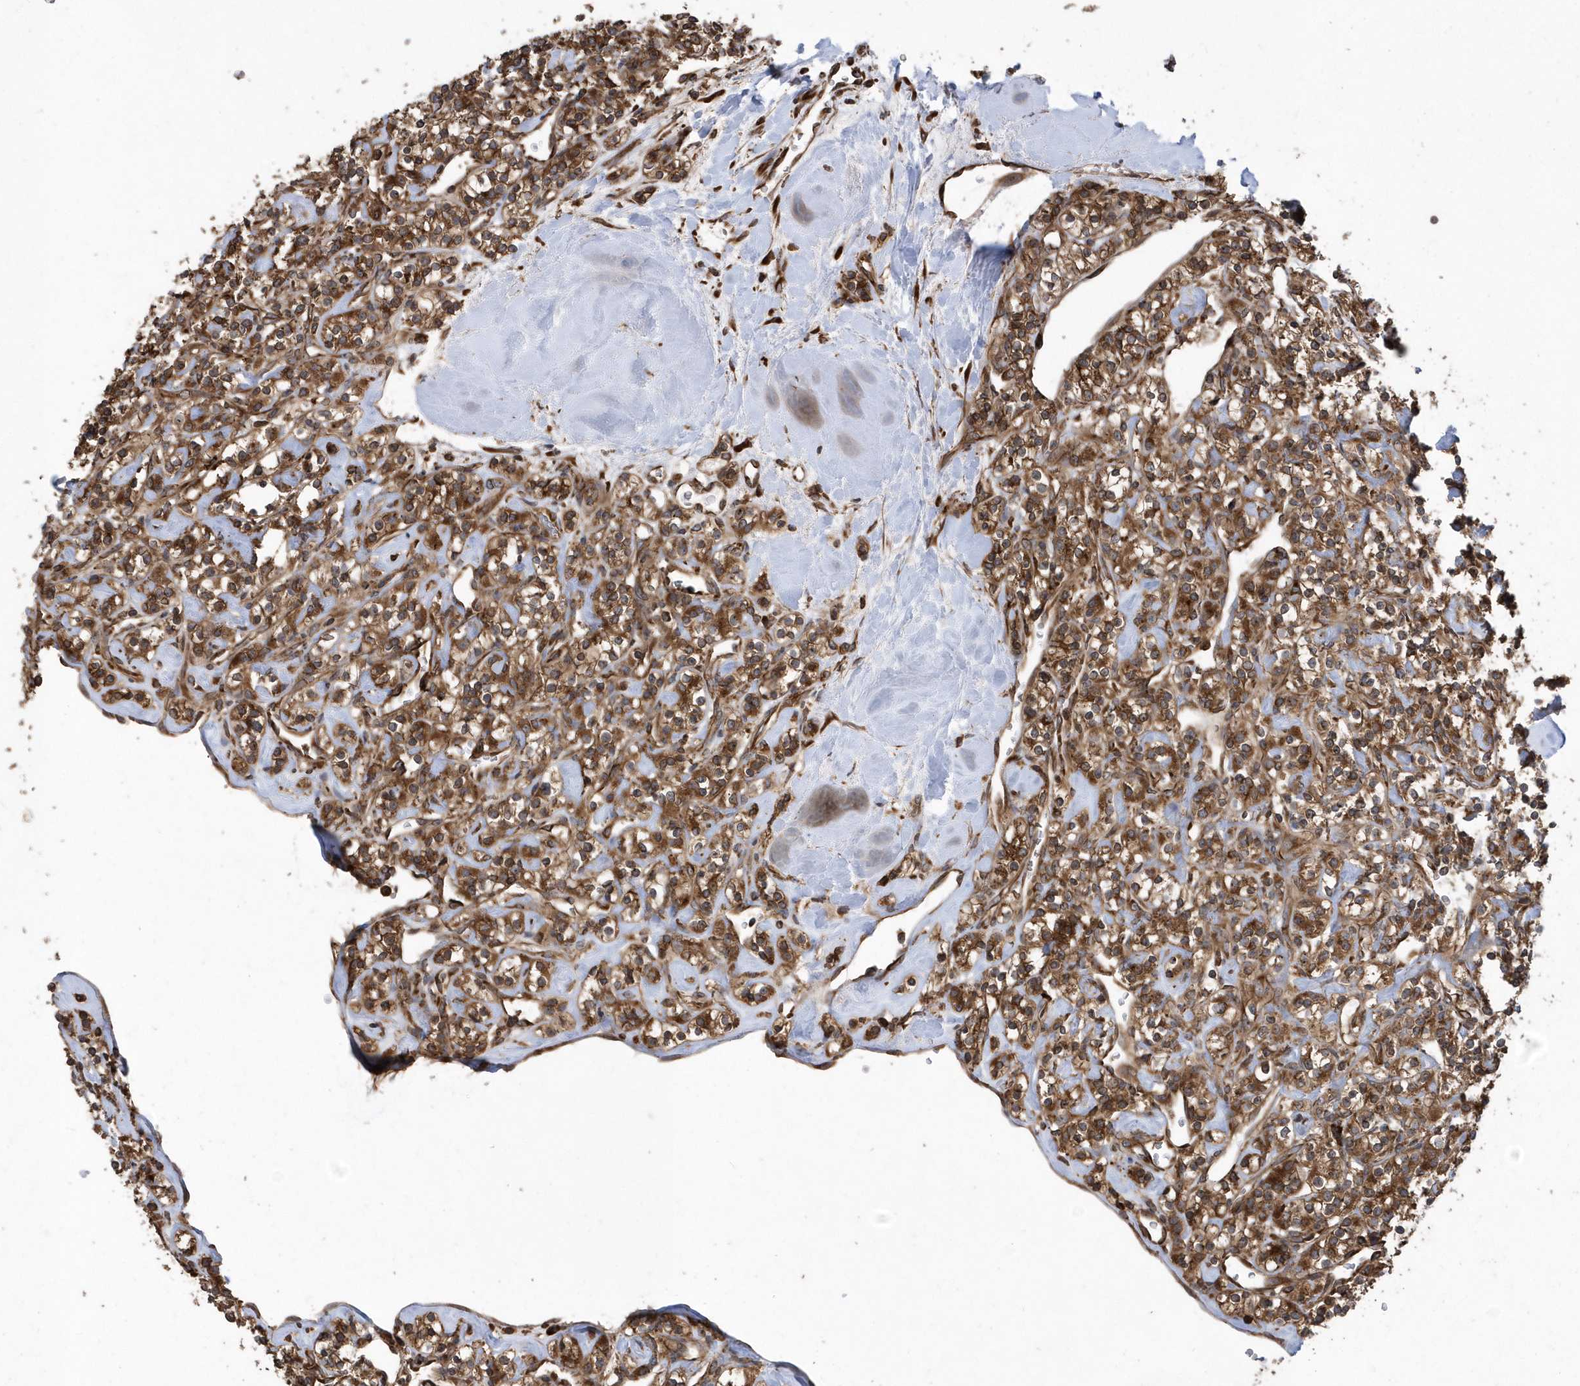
{"staining": {"intensity": "moderate", "quantity": ">75%", "location": "cytoplasmic/membranous"}, "tissue": "renal cancer", "cell_type": "Tumor cells", "image_type": "cancer", "snomed": [{"axis": "morphology", "description": "Adenocarcinoma, NOS"}, {"axis": "topography", "description": "Kidney"}], "caption": "Immunohistochemical staining of adenocarcinoma (renal) shows medium levels of moderate cytoplasmic/membranous expression in approximately >75% of tumor cells.", "gene": "WASHC5", "patient": {"sex": "male", "age": 77}}